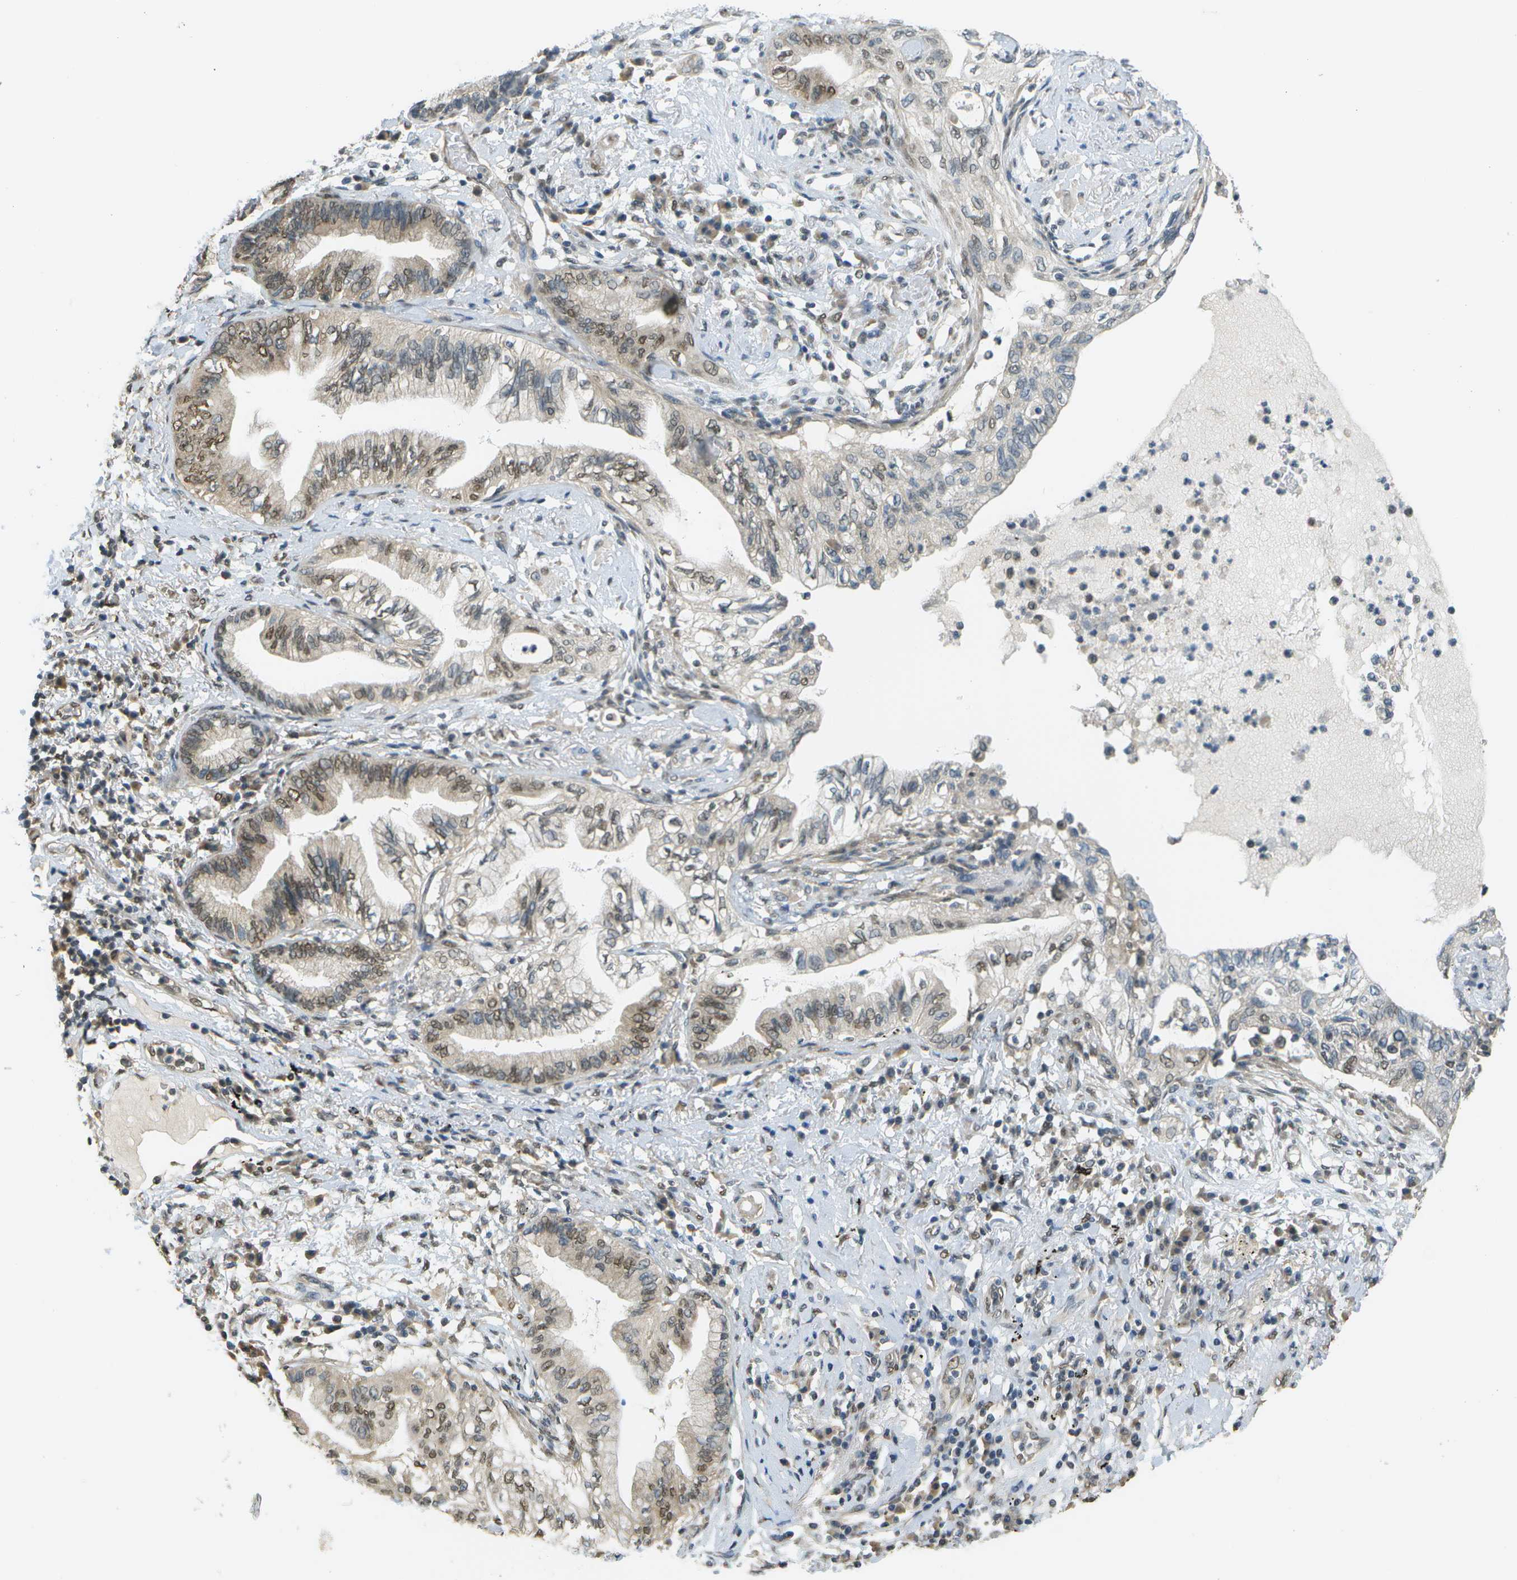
{"staining": {"intensity": "weak", "quantity": "25%-75%", "location": "cytoplasmic/membranous,nuclear"}, "tissue": "lung cancer", "cell_type": "Tumor cells", "image_type": "cancer", "snomed": [{"axis": "morphology", "description": "Normal tissue, NOS"}, {"axis": "morphology", "description": "Adenocarcinoma, NOS"}, {"axis": "topography", "description": "Bronchus"}, {"axis": "topography", "description": "Lung"}], "caption": "Lung adenocarcinoma stained with a brown dye exhibits weak cytoplasmic/membranous and nuclear positive positivity in approximately 25%-75% of tumor cells.", "gene": "ABL2", "patient": {"sex": "female", "age": 70}}